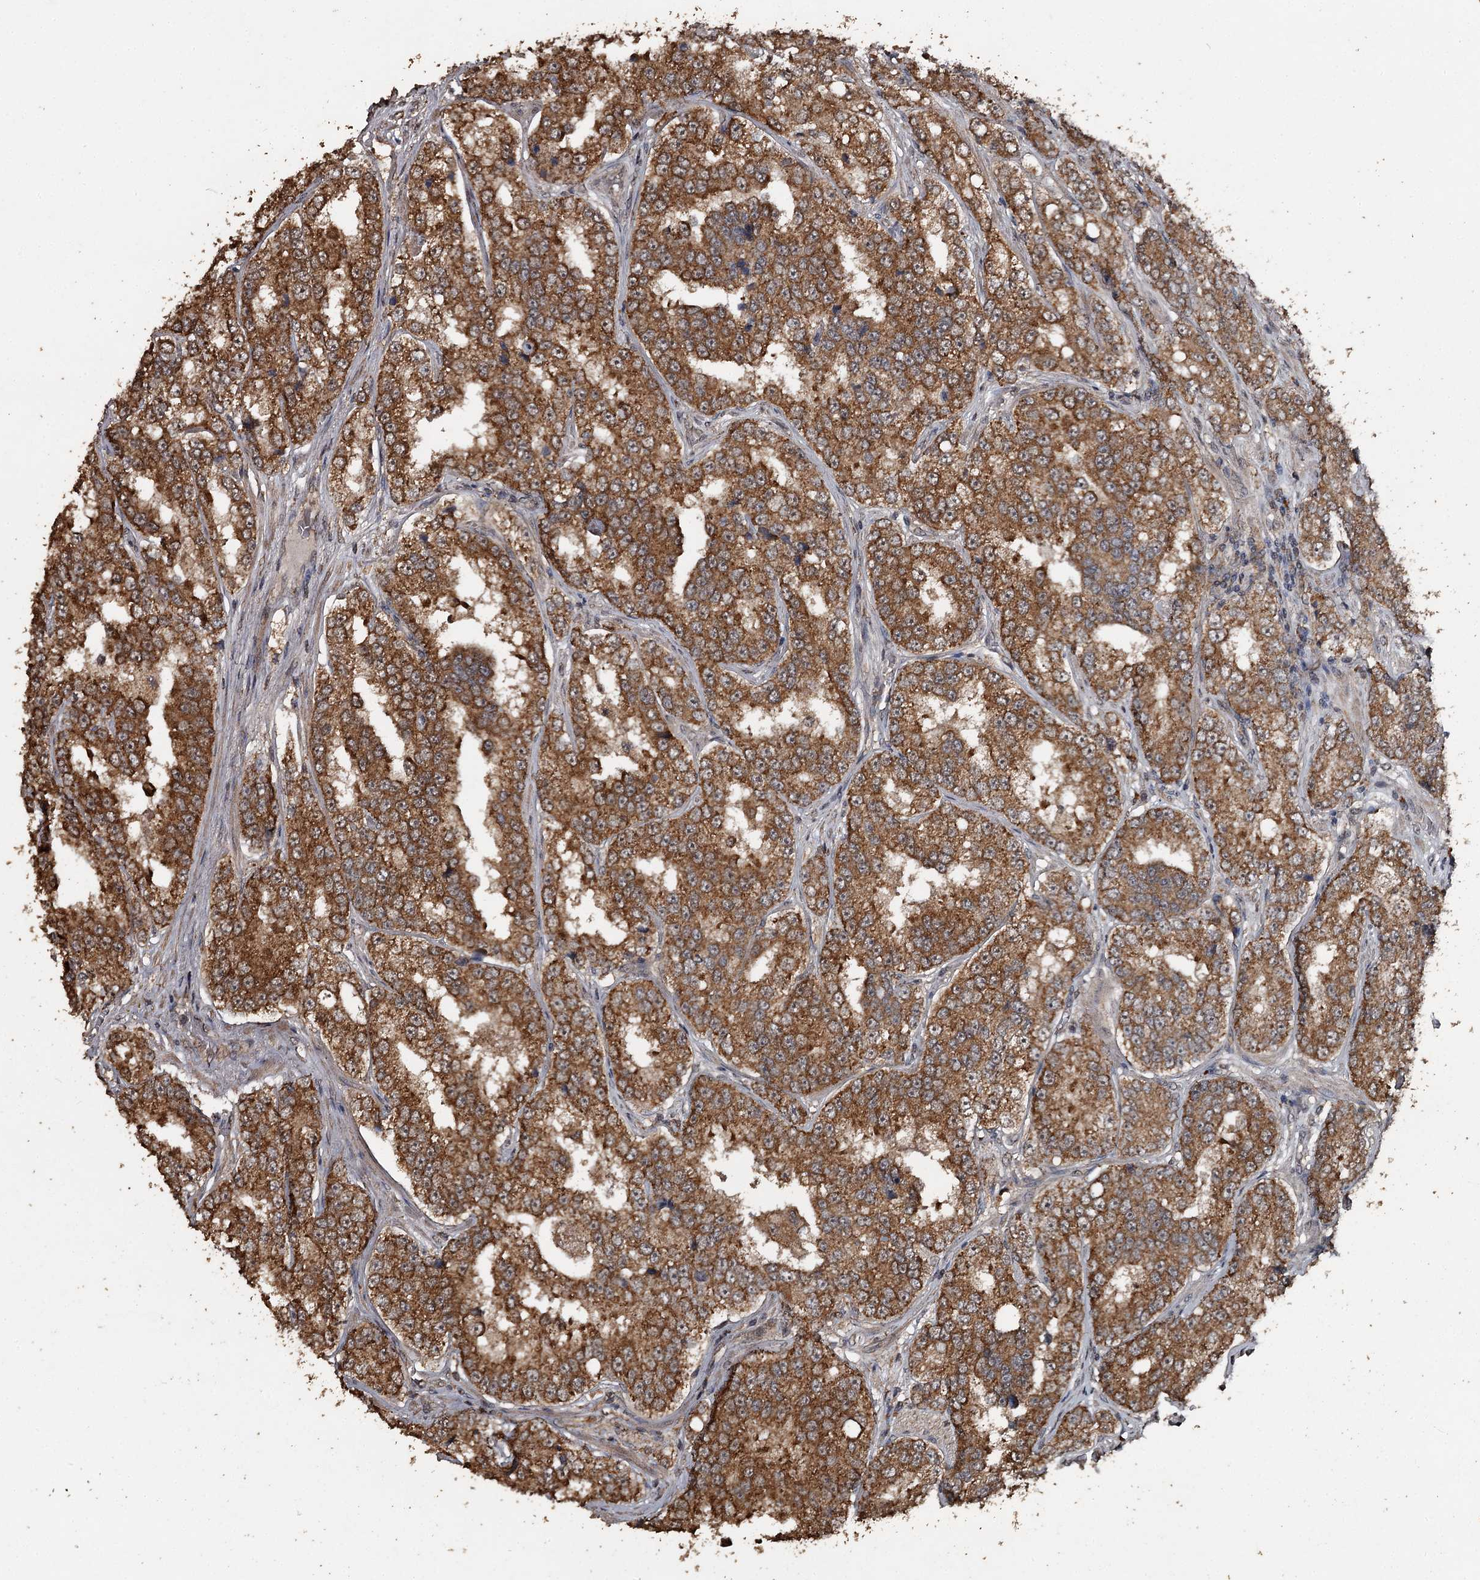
{"staining": {"intensity": "strong", "quantity": ">75%", "location": "cytoplasmic/membranous"}, "tissue": "prostate cancer", "cell_type": "Tumor cells", "image_type": "cancer", "snomed": [{"axis": "morphology", "description": "Normal tissue, NOS"}, {"axis": "morphology", "description": "Adenocarcinoma, High grade"}, {"axis": "topography", "description": "Prostate"}], "caption": "Protein staining of adenocarcinoma (high-grade) (prostate) tissue shows strong cytoplasmic/membranous expression in about >75% of tumor cells. The staining is performed using DAB brown chromogen to label protein expression. The nuclei are counter-stained blue using hematoxylin.", "gene": "WIPI1", "patient": {"sex": "male", "age": 83}}